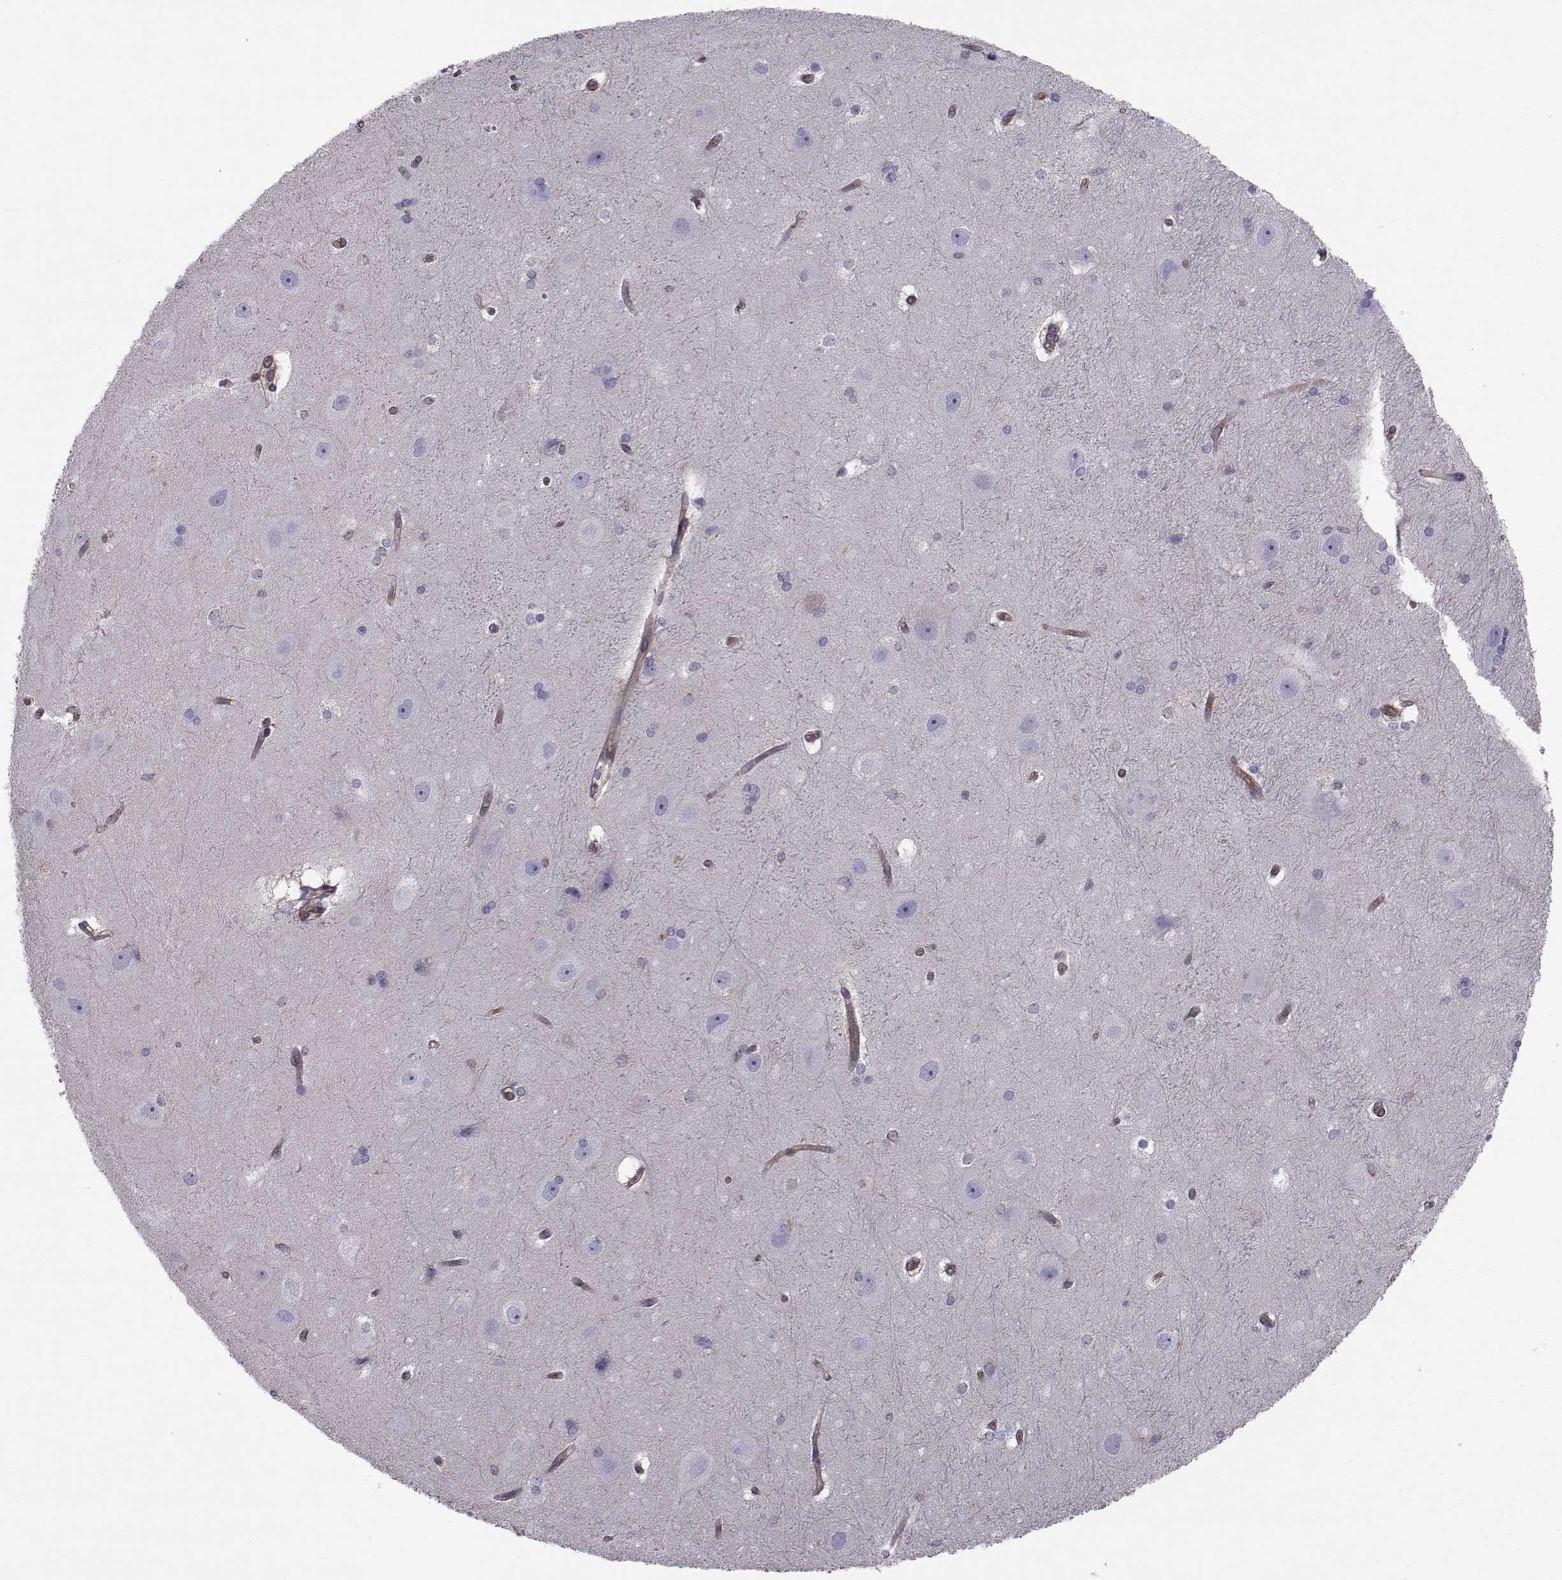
{"staining": {"intensity": "negative", "quantity": "none", "location": "none"}, "tissue": "hippocampus", "cell_type": "Glial cells", "image_type": "normal", "snomed": [{"axis": "morphology", "description": "Normal tissue, NOS"}, {"axis": "topography", "description": "Cerebral cortex"}, {"axis": "topography", "description": "Hippocampus"}], "caption": "DAB immunohistochemical staining of benign human hippocampus shows no significant staining in glial cells.", "gene": "TRIP10", "patient": {"sex": "female", "age": 19}}